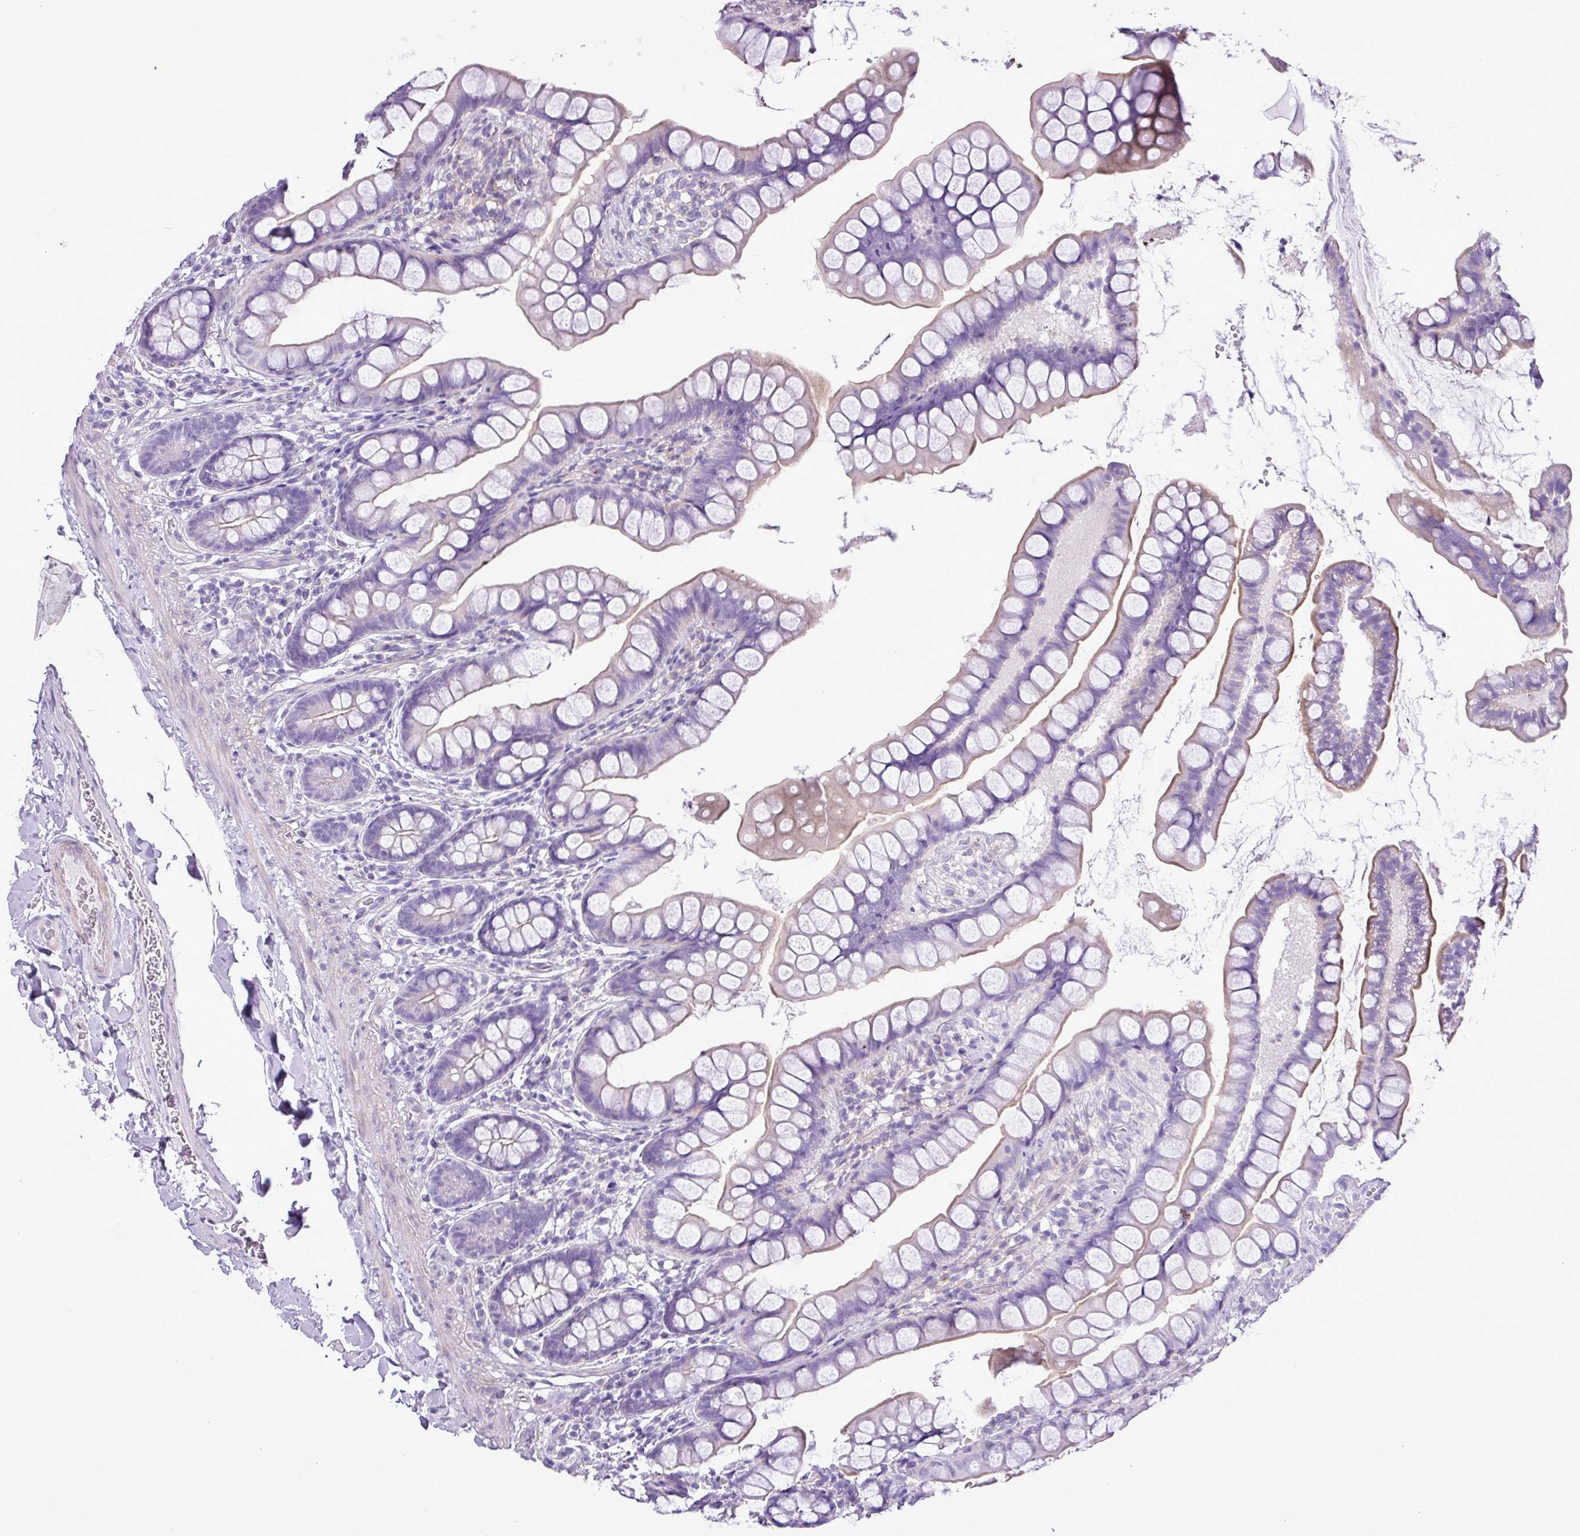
{"staining": {"intensity": "strong", "quantity": "<25%", "location": "cytoplasmic/membranous"}, "tissue": "small intestine", "cell_type": "Glandular cells", "image_type": "normal", "snomed": [{"axis": "morphology", "description": "Normal tissue, NOS"}, {"axis": "topography", "description": "Small intestine"}], "caption": "An immunohistochemistry histopathology image of normal tissue is shown. Protein staining in brown shows strong cytoplasmic/membranous positivity in small intestine within glandular cells.", "gene": "ZNF334", "patient": {"sex": "male", "age": 70}}